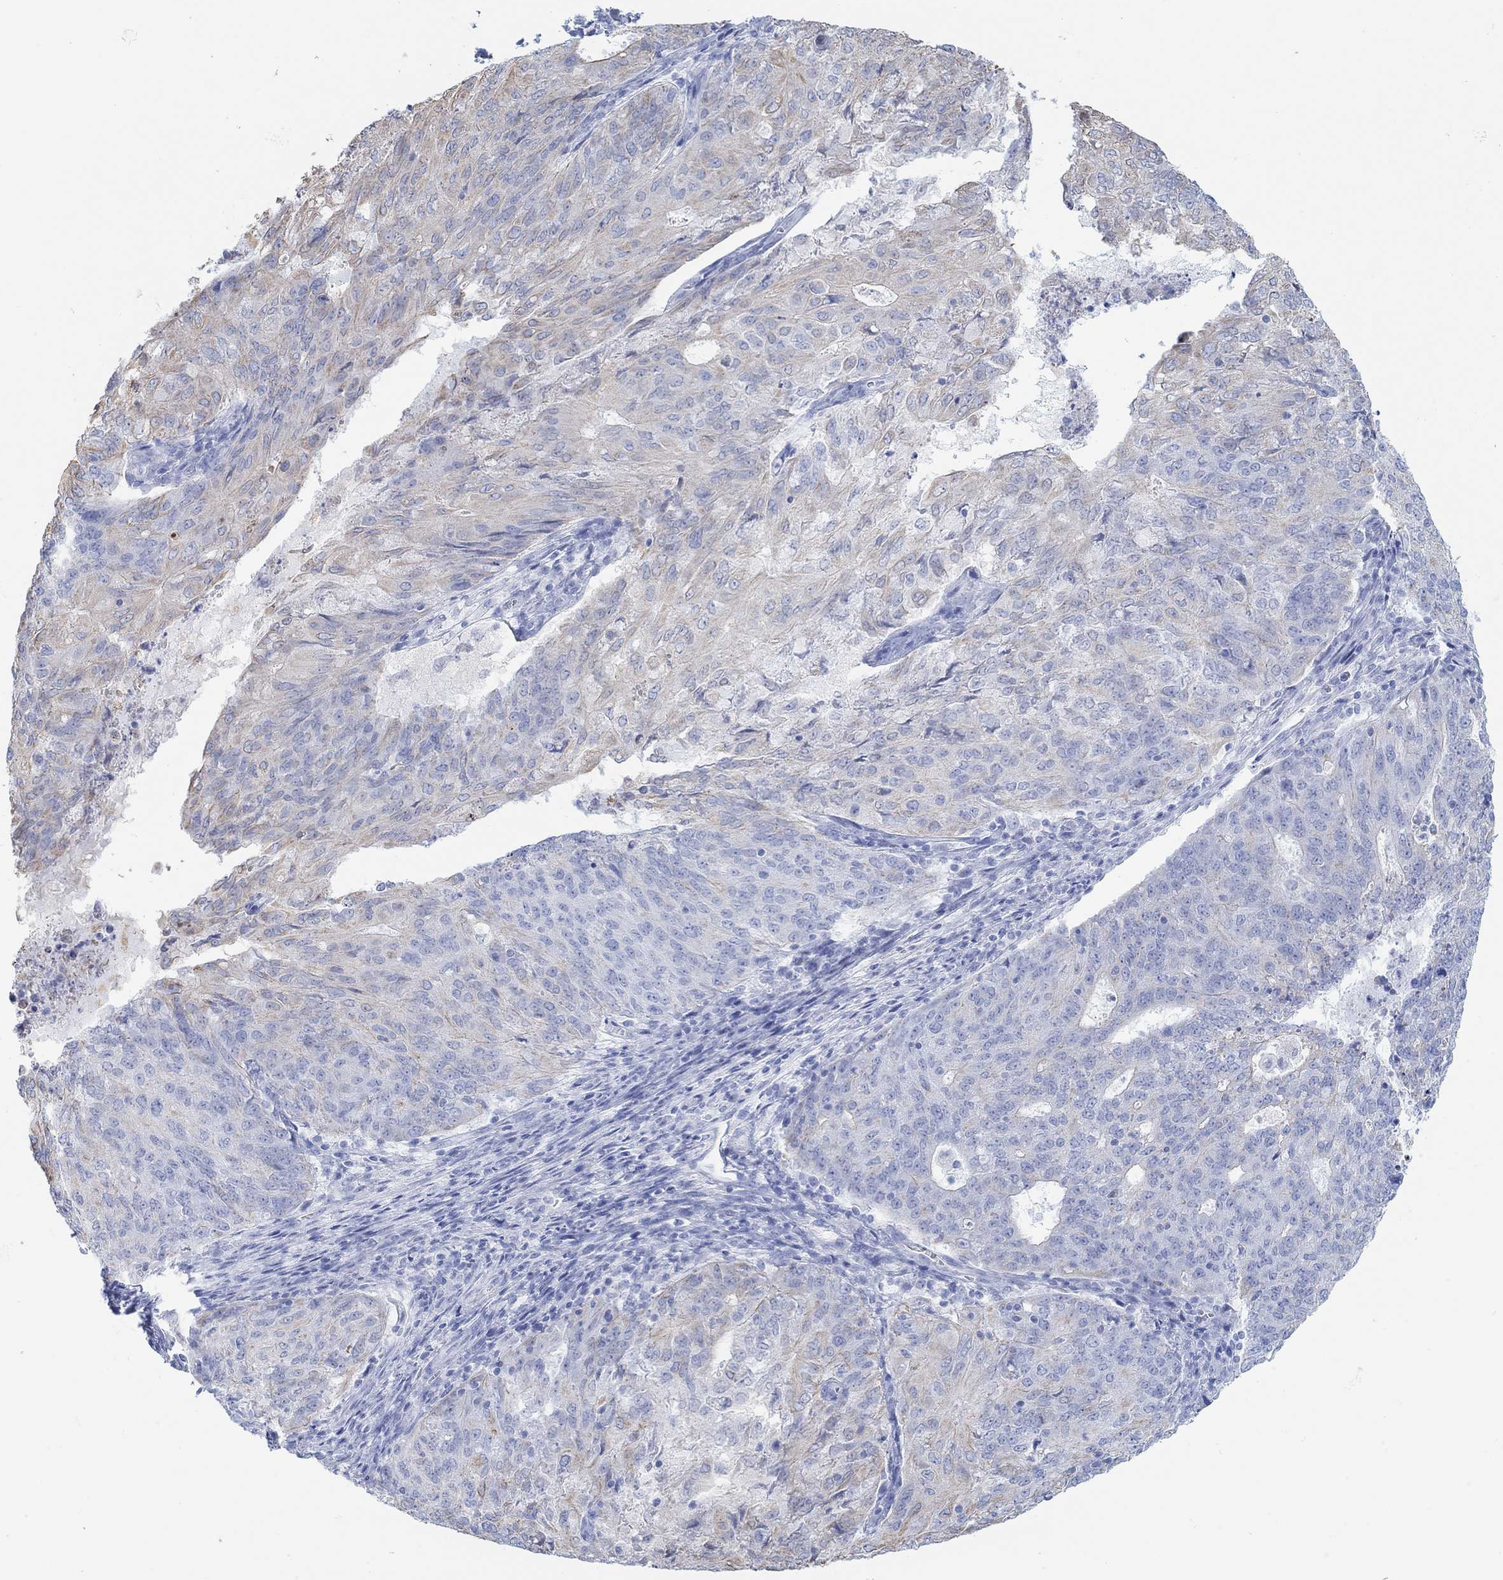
{"staining": {"intensity": "weak", "quantity": "<25%", "location": "cytoplasmic/membranous"}, "tissue": "endometrial cancer", "cell_type": "Tumor cells", "image_type": "cancer", "snomed": [{"axis": "morphology", "description": "Adenocarcinoma, NOS"}, {"axis": "topography", "description": "Endometrium"}], "caption": "DAB immunohistochemical staining of human adenocarcinoma (endometrial) demonstrates no significant staining in tumor cells. (DAB immunohistochemistry with hematoxylin counter stain).", "gene": "AK8", "patient": {"sex": "female", "age": 82}}